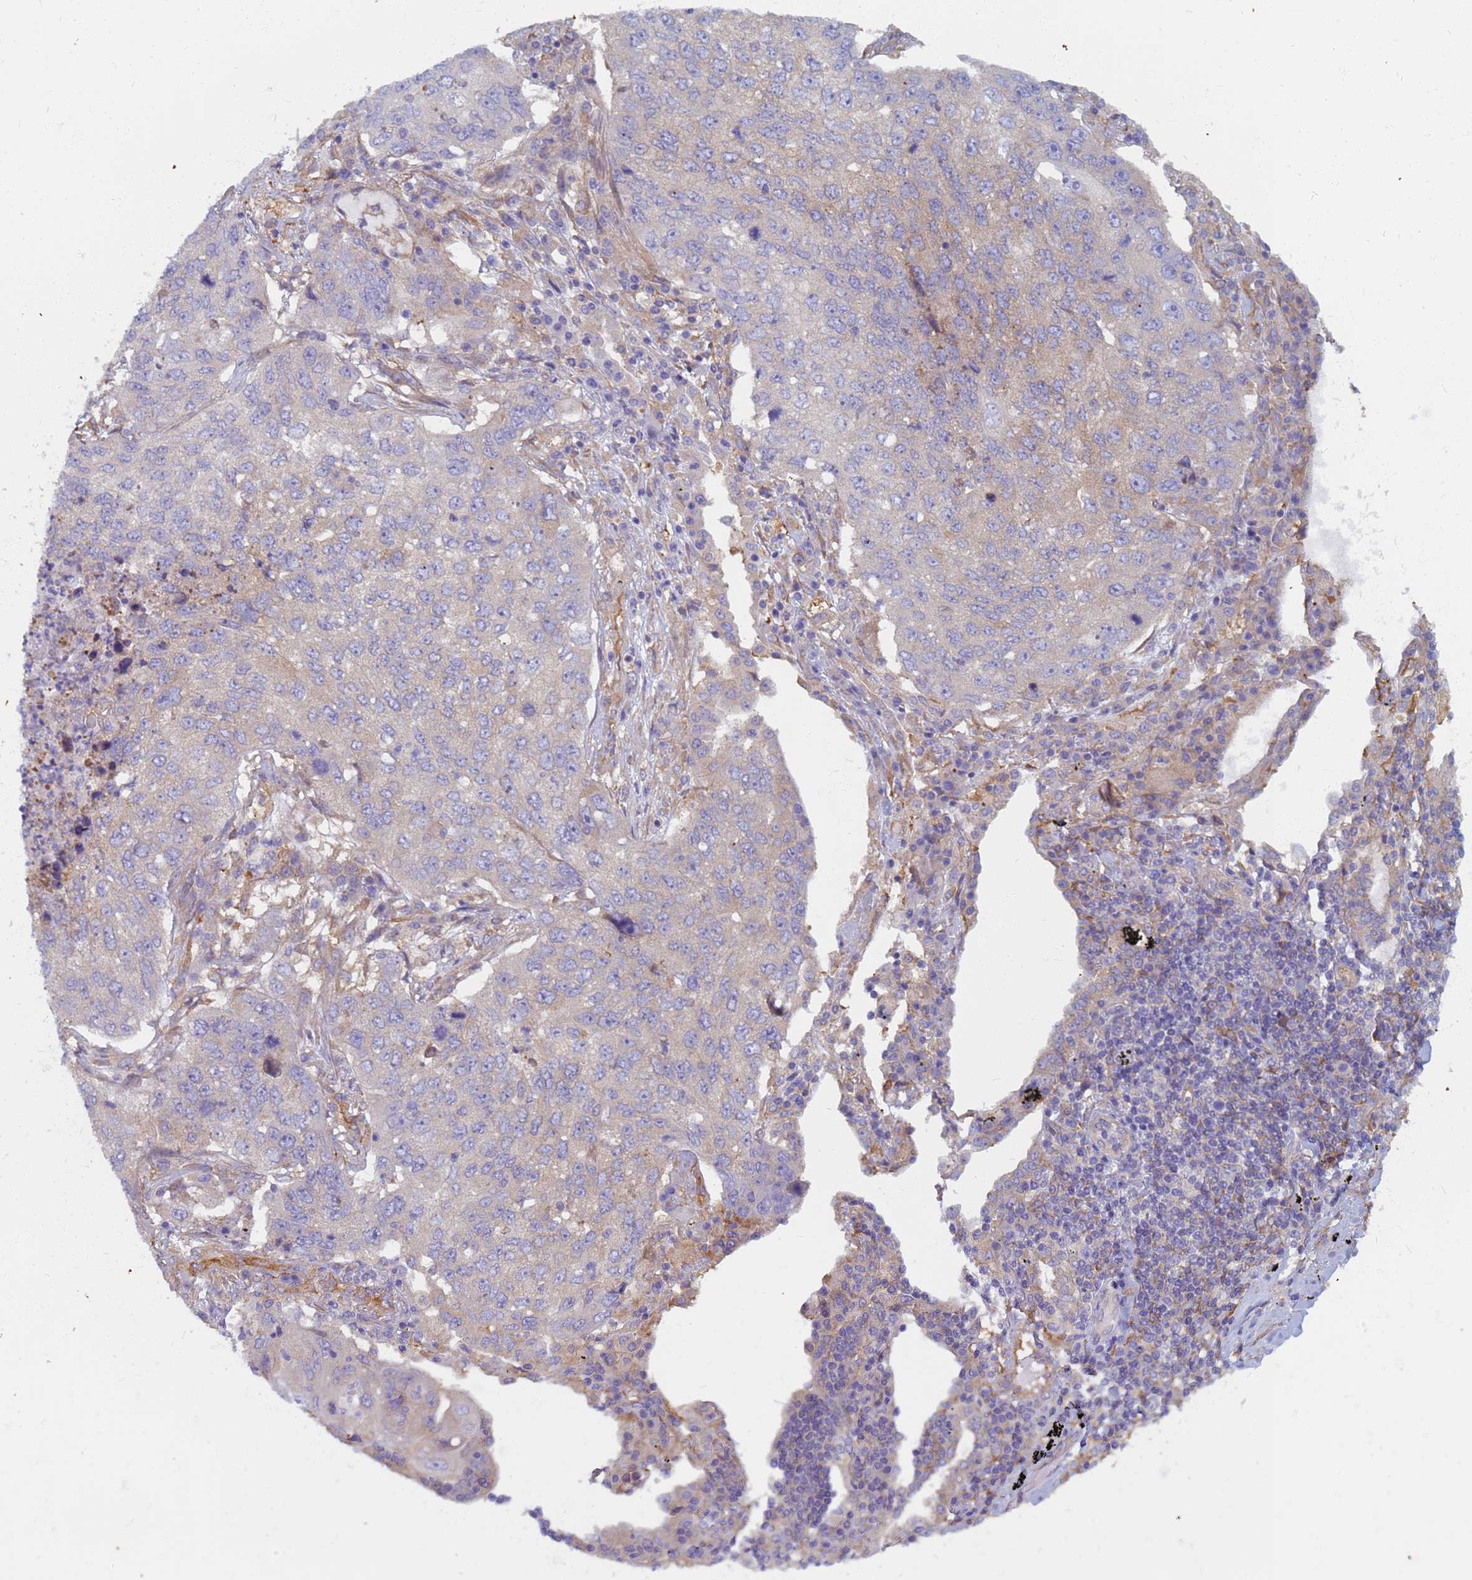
{"staining": {"intensity": "negative", "quantity": "none", "location": "none"}, "tissue": "lung cancer", "cell_type": "Tumor cells", "image_type": "cancer", "snomed": [{"axis": "morphology", "description": "Squamous cell carcinoma, NOS"}, {"axis": "topography", "description": "Lung"}], "caption": "This histopathology image is of squamous cell carcinoma (lung) stained with immunohistochemistry (IHC) to label a protein in brown with the nuclei are counter-stained blue. There is no staining in tumor cells.", "gene": "EEA1", "patient": {"sex": "female", "age": 63}}